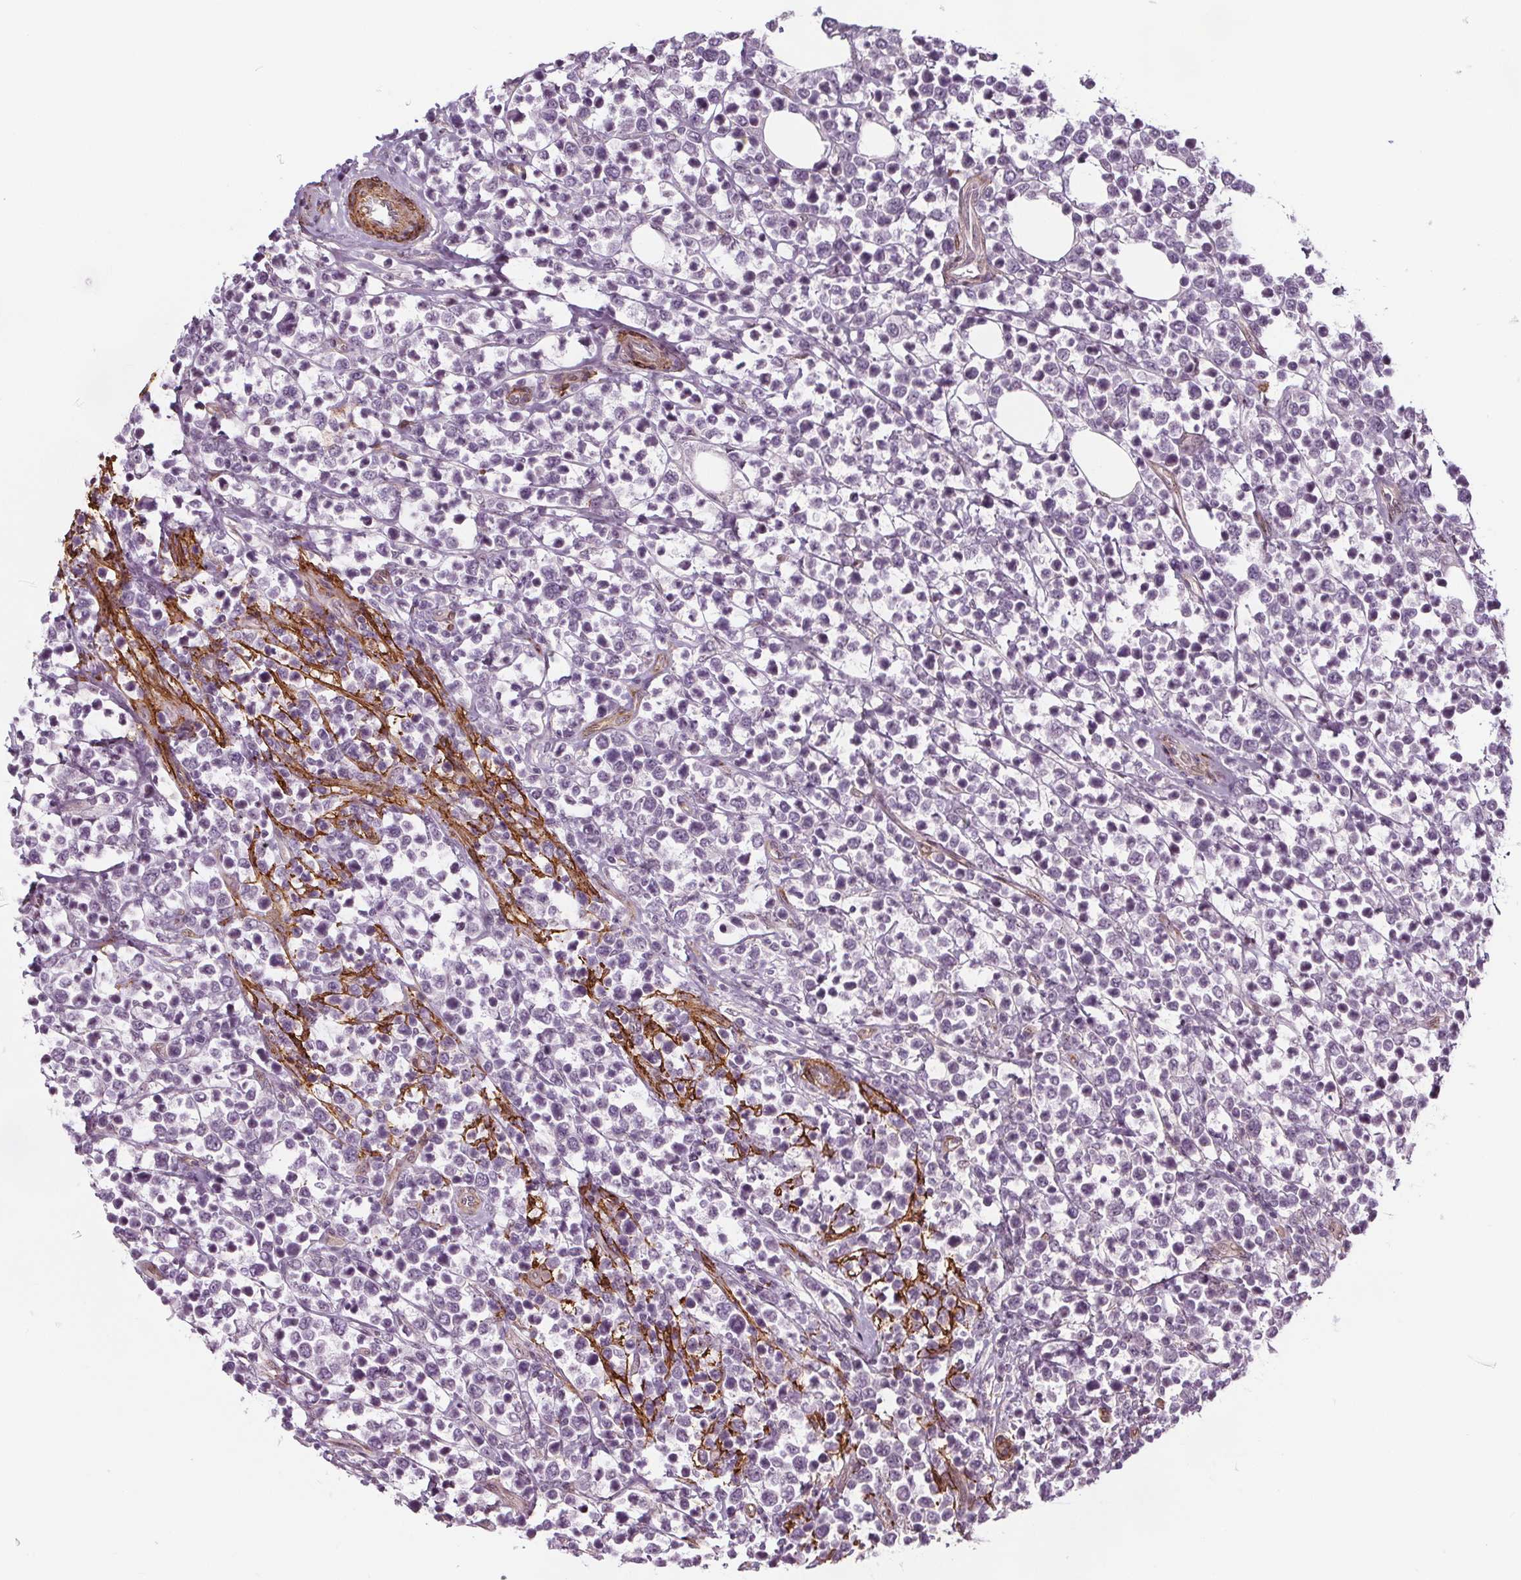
{"staining": {"intensity": "negative", "quantity": "none", "location": "none"}, "tissue": "lymphoma", "cell_type": "Tumor cells", "image_type": "cancer", "snomed": [{"axis": "morphology", "description": "Malignant lymphoma, non-Hodgkin's type, High grade"}, {"axis": "topography", "description": "Soft tissue"}], "caption": "The immunohistochemistry (IHC) image has no significant positivity in tumor cells of high-grade malignant lymphoma, non-Hodgkin's type tissue.", "gene": "HAS1", "patient": {"sex": "female", "age": 56}}